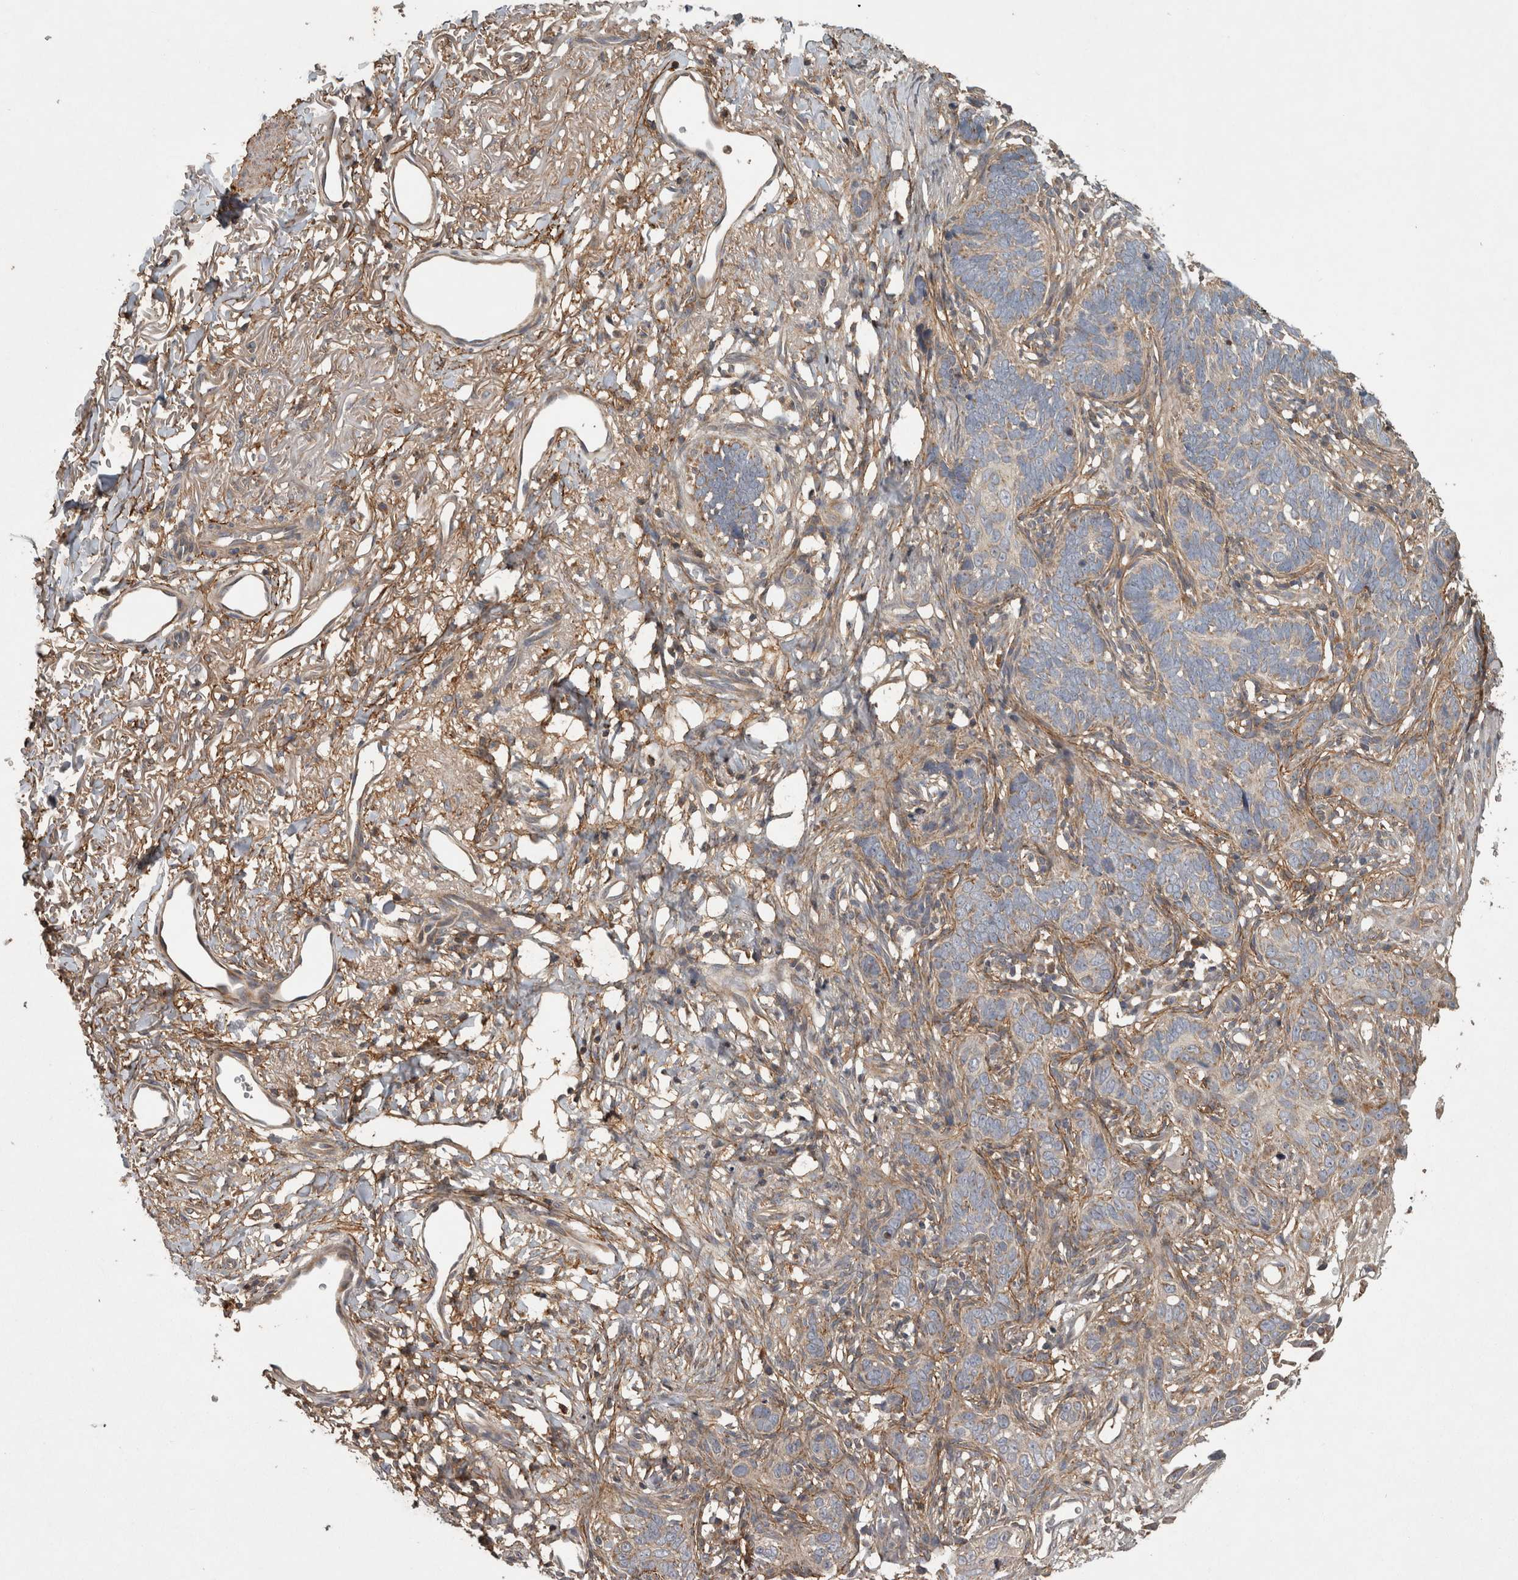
{"staining": {"intensity": "weak", "quantity": "<25%", "location": "cytoplasmic/membranous"}, "tissue": "skin cancer", "cell_type": "Tumor cells", "image_type": "cancer", "snomed": [{"axis": "morphology", "description": "Normal tissue, NOS"}, {"axis": "morphology", "description": "Basal cell carcinoma"}, {"axis": "topography", "description": "Skin"}], "caption": "Histopathology image shows no significant protein expression in tumor cells of skin cancer (basal cell carcinoma). (DAB (3,3'-diaminobenzidine) IHC, high magnification).", "gene": "TRMT61B", "patient": {"sex": "male", "age": 77}}